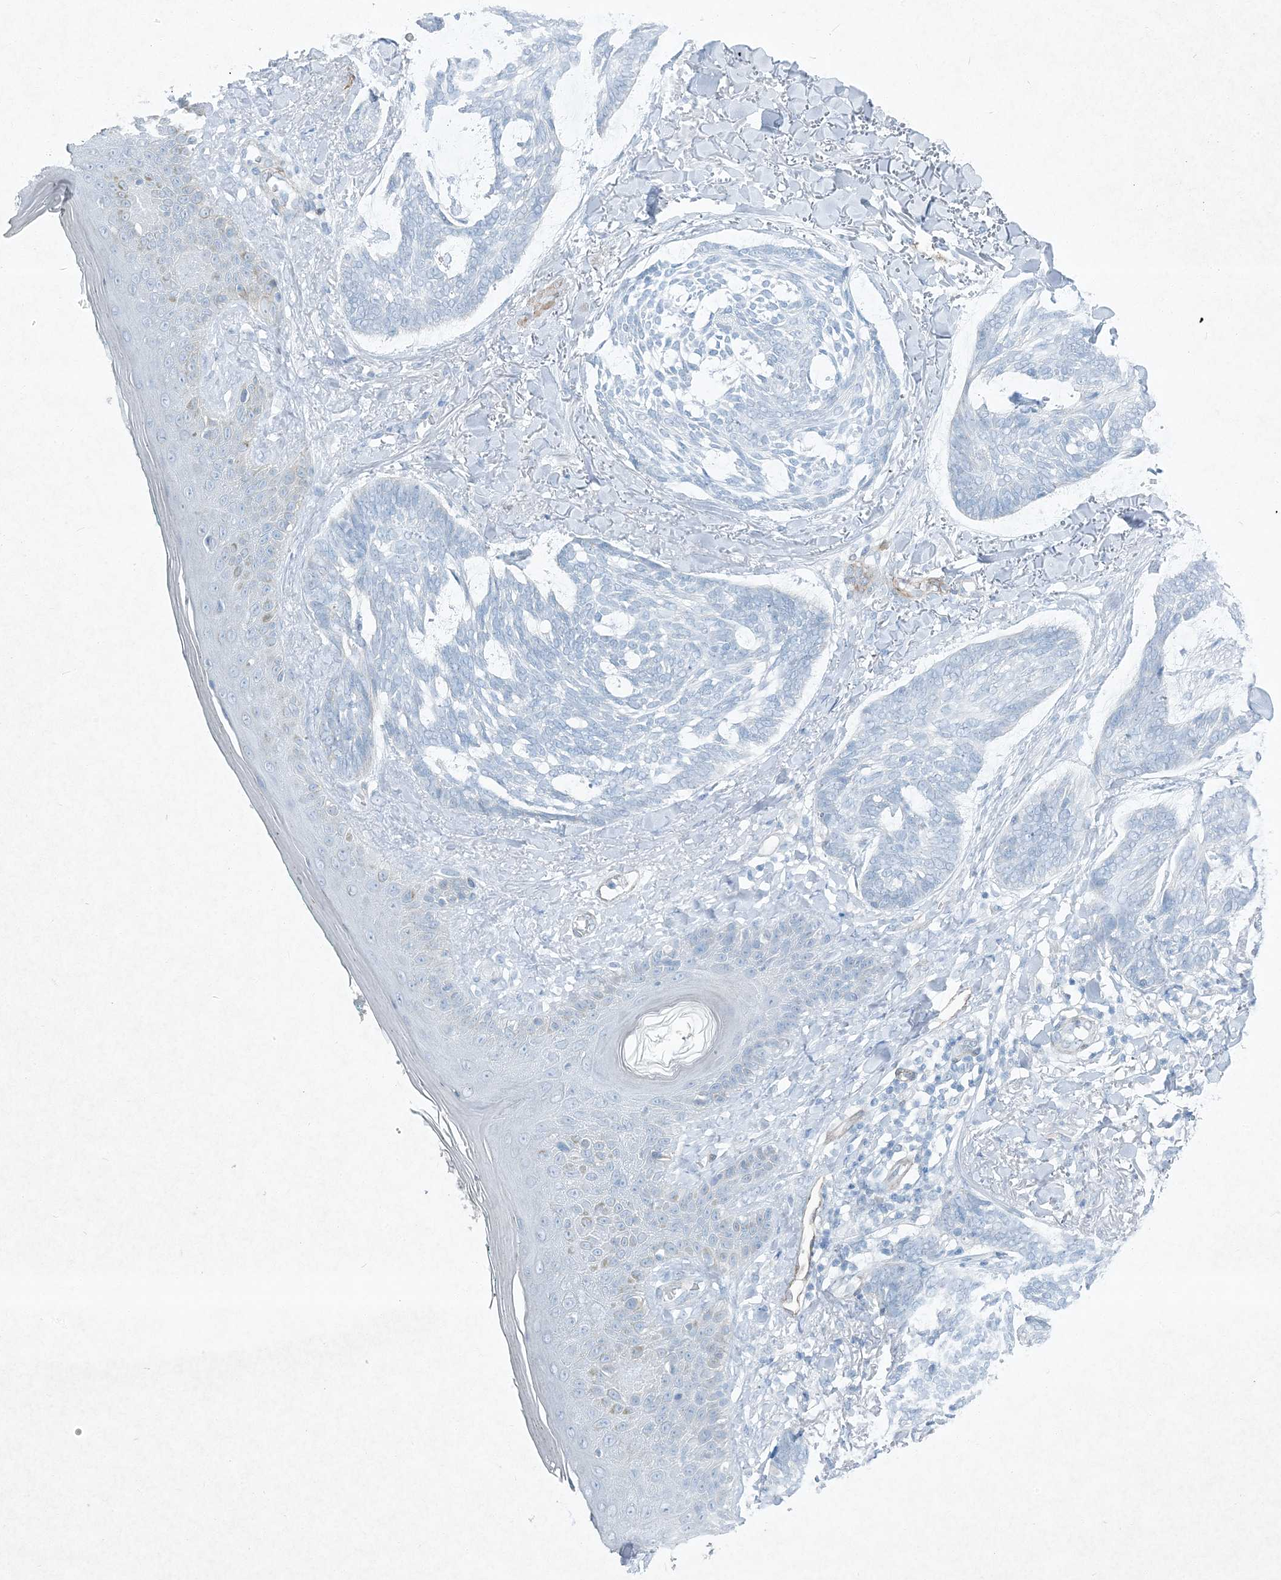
{"staining": {"intensity": "negative", "quantity": "none", "location": "none"}, "tissue": "skin cancer", "cell_type": "Tumor cells", "image_type": "cancer", "snomed": [{"axis": "morphology", "description": "Basal cell carcinoma"}, {"axis": "topography", "description": "Skin"}], "caption": "IHC photomicrograph of human skin basal cell carcinoma stained for a protein (brown), which displays no positivity in tumor cells.", "gene": "PGM5", "patient": {"sex": "male", "age": 43}}